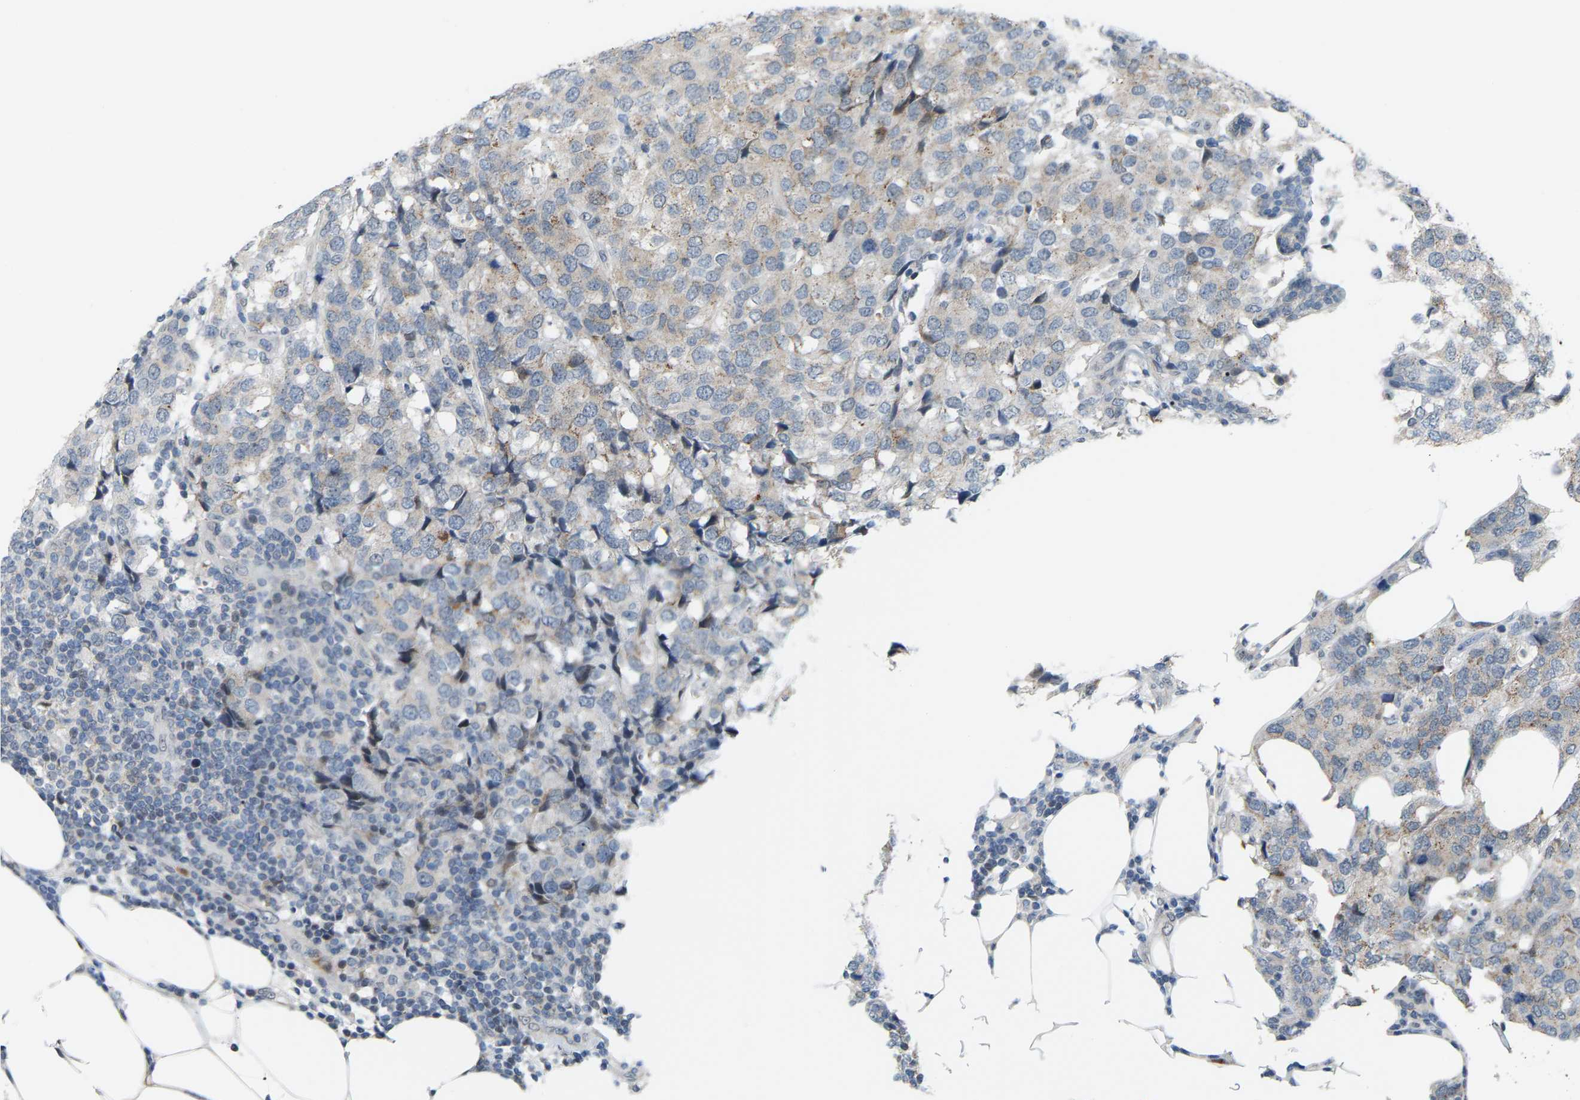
{"staining": {"intensity": "negative", "quantity": "none", "location": "none"}, "tissue": "breast cancer", "cell_type": "Tumor cells", "image_type": "cancer", "snomed": [{"axis": "morphology", "description": "Lobular carcinoma"}, {"axis": "topography", "description": "Breast"}], "caption": "Tumor cells are negative for brown protein staining in breast cancer (lobular carcinoma). The staining is performed using DAB (3,3'-diaminobenzidine) brown chromogen with nuclei counter-stained in using hematoxylin.", "gene": "CROT", "patient": {"sex": "female", "age": 59}}